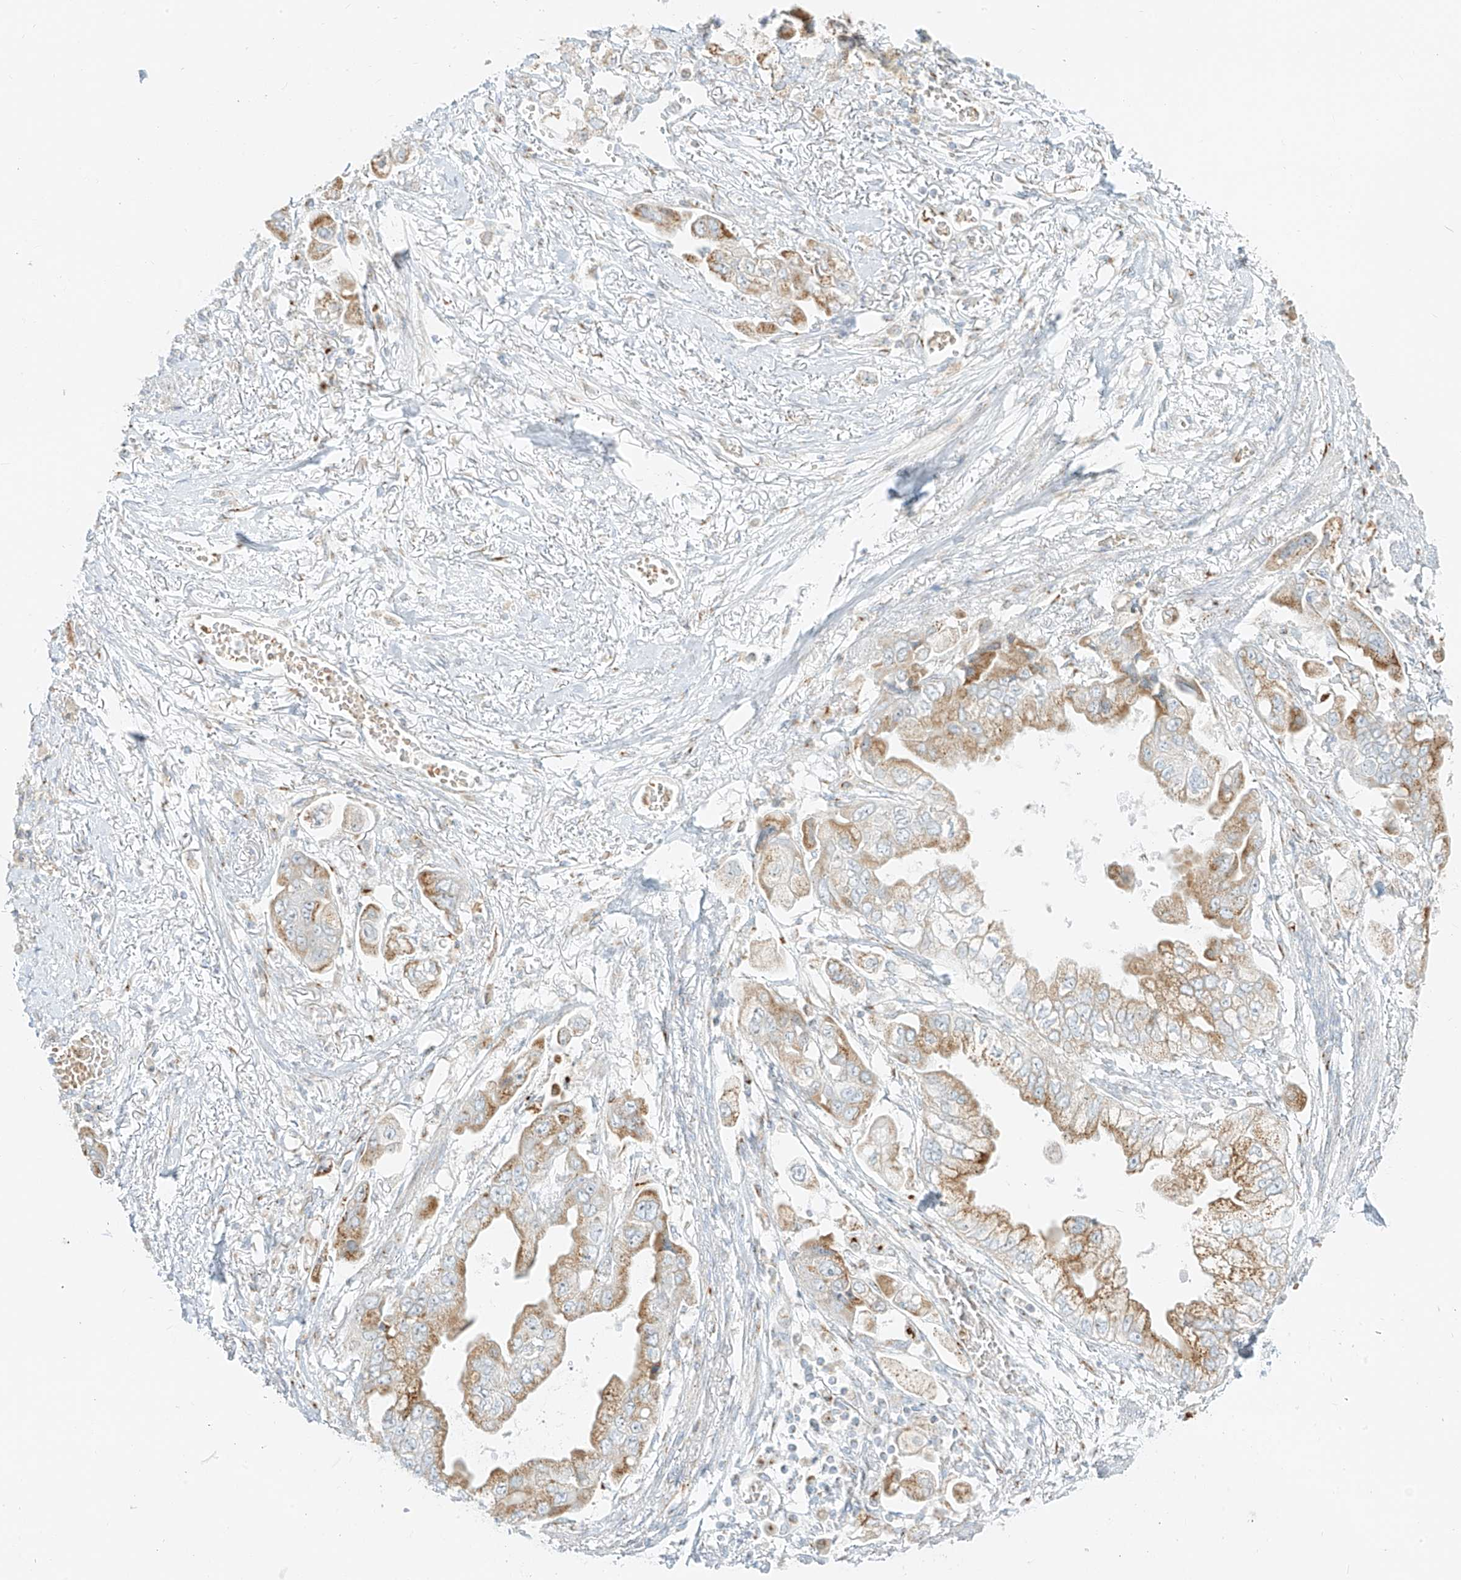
{"staining": {"intensity": "moderate", "quantity": ">75%", "location": "cytoplasmic/membranous"}, "tissue": "stomach cancer", "cell_type": "Tumor cells", "image_type": "cancer", "snomed": [{"axis": "morphology", "description": "Adenocarcinoma, NOS"}, {"axis": "topography", "description": "Stomach"}], "caption": "This histopathology image displays immunohistochemistry (IHC) staining of human stomach adenocarcinoma, with medium moderate cytoplasmic/membranous positivity in approximately >75% of tumor cells.", "gene": "TMEM87B", "patient": {"sex": "male", "age": 62}}